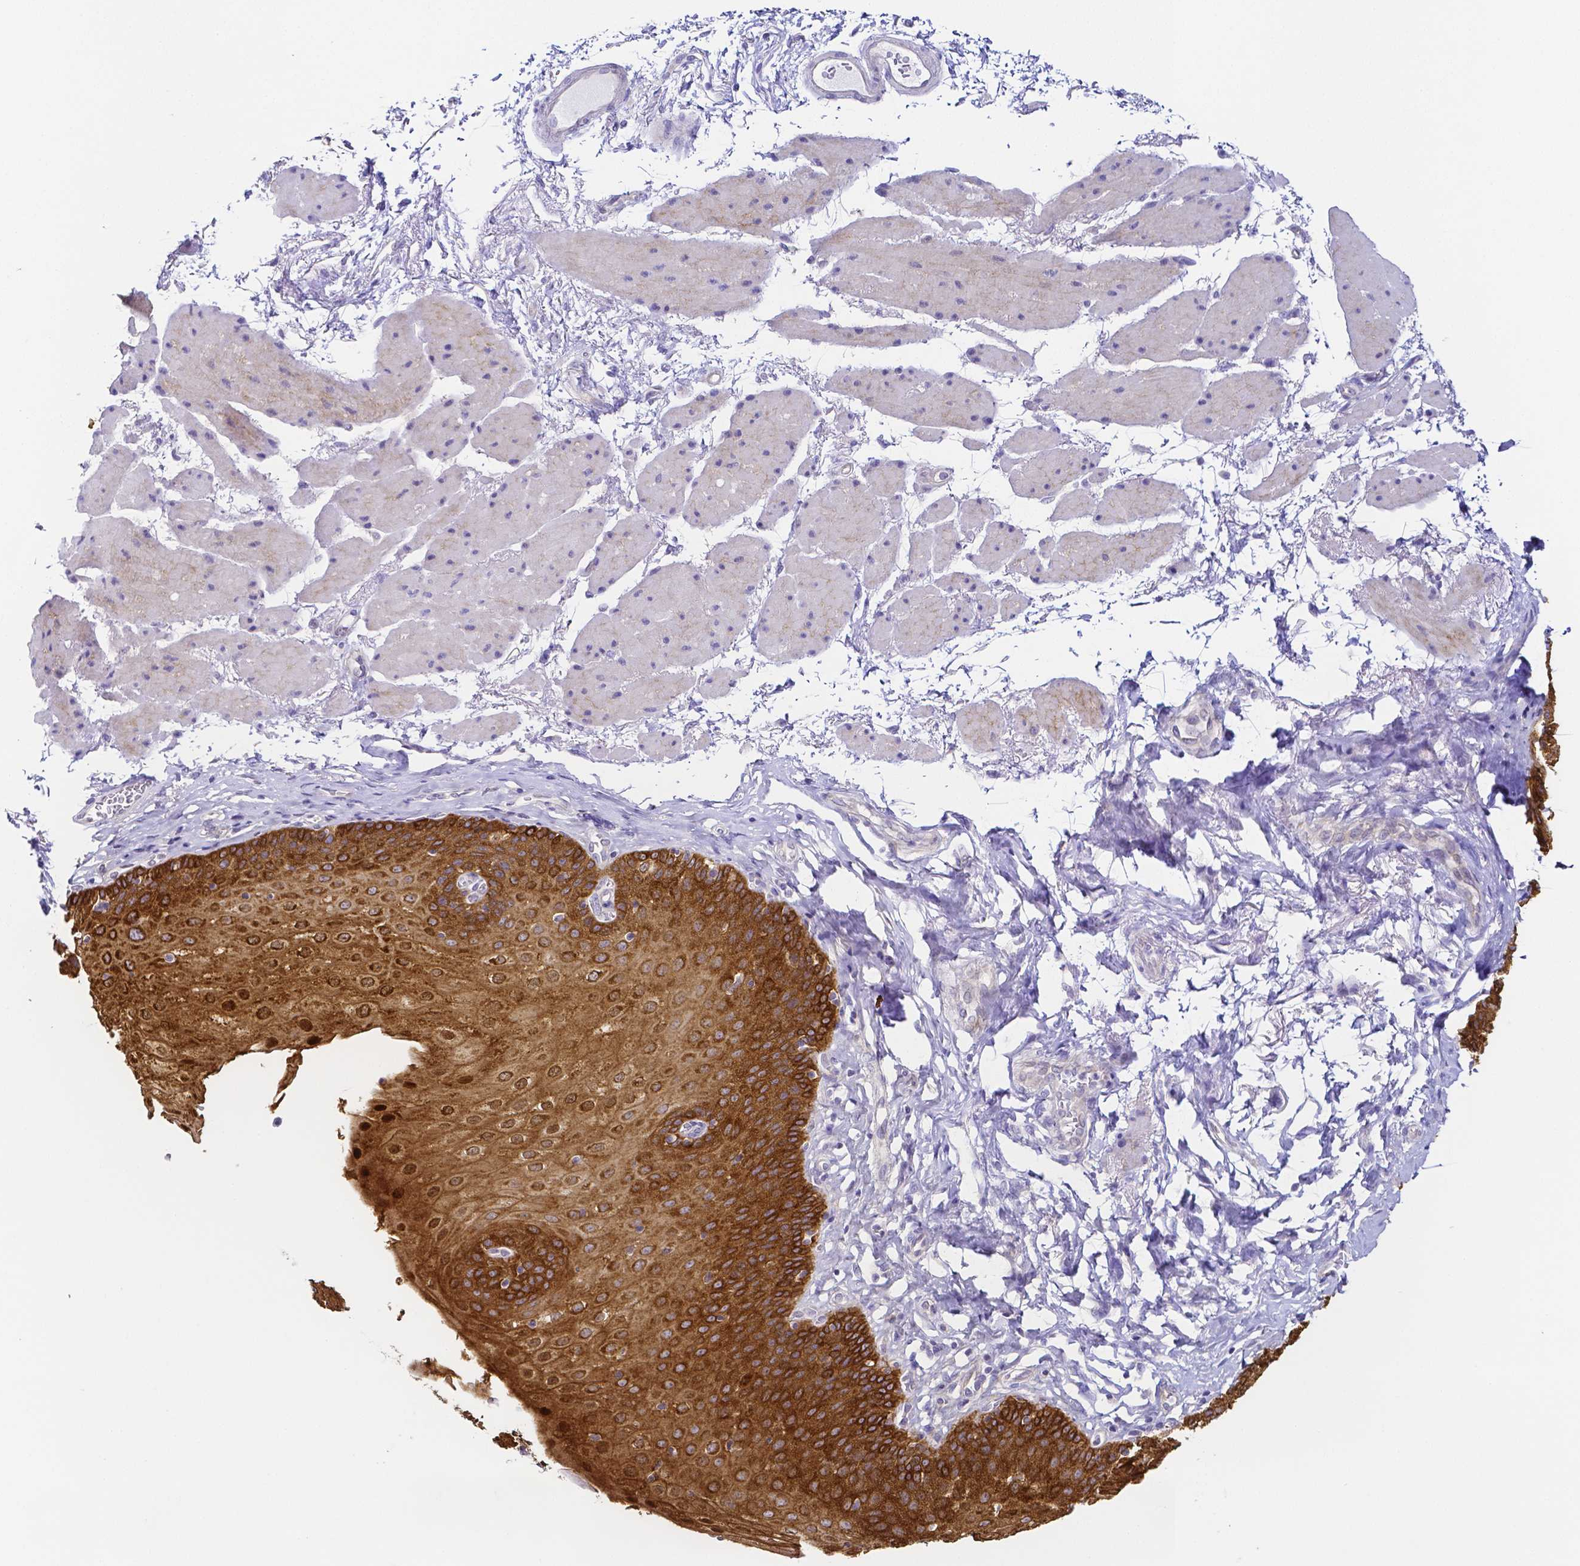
{"staining": {"intensity": "strong", "quantity": ">75%", "location": "cytoplasmic/membranous,nuclear"}, "tissue": "esophagus", "cell_type": "Squamous epithelial cells", "image_type": "normal", "snomed": [{"axis": "morphology", "description": "Normal tissue, NOS"}, {"axis": "topography", "description": "Esophagus"}], "caption": "Unremarkable esophagus was stained to show a protein in brown. There is high levels of strong cytoplasmic/membranous,nuclear expression in about >75% of squamous epithelial cells.", "gene": "PKP3", "patient": {"sex": "female", "age": 81}}